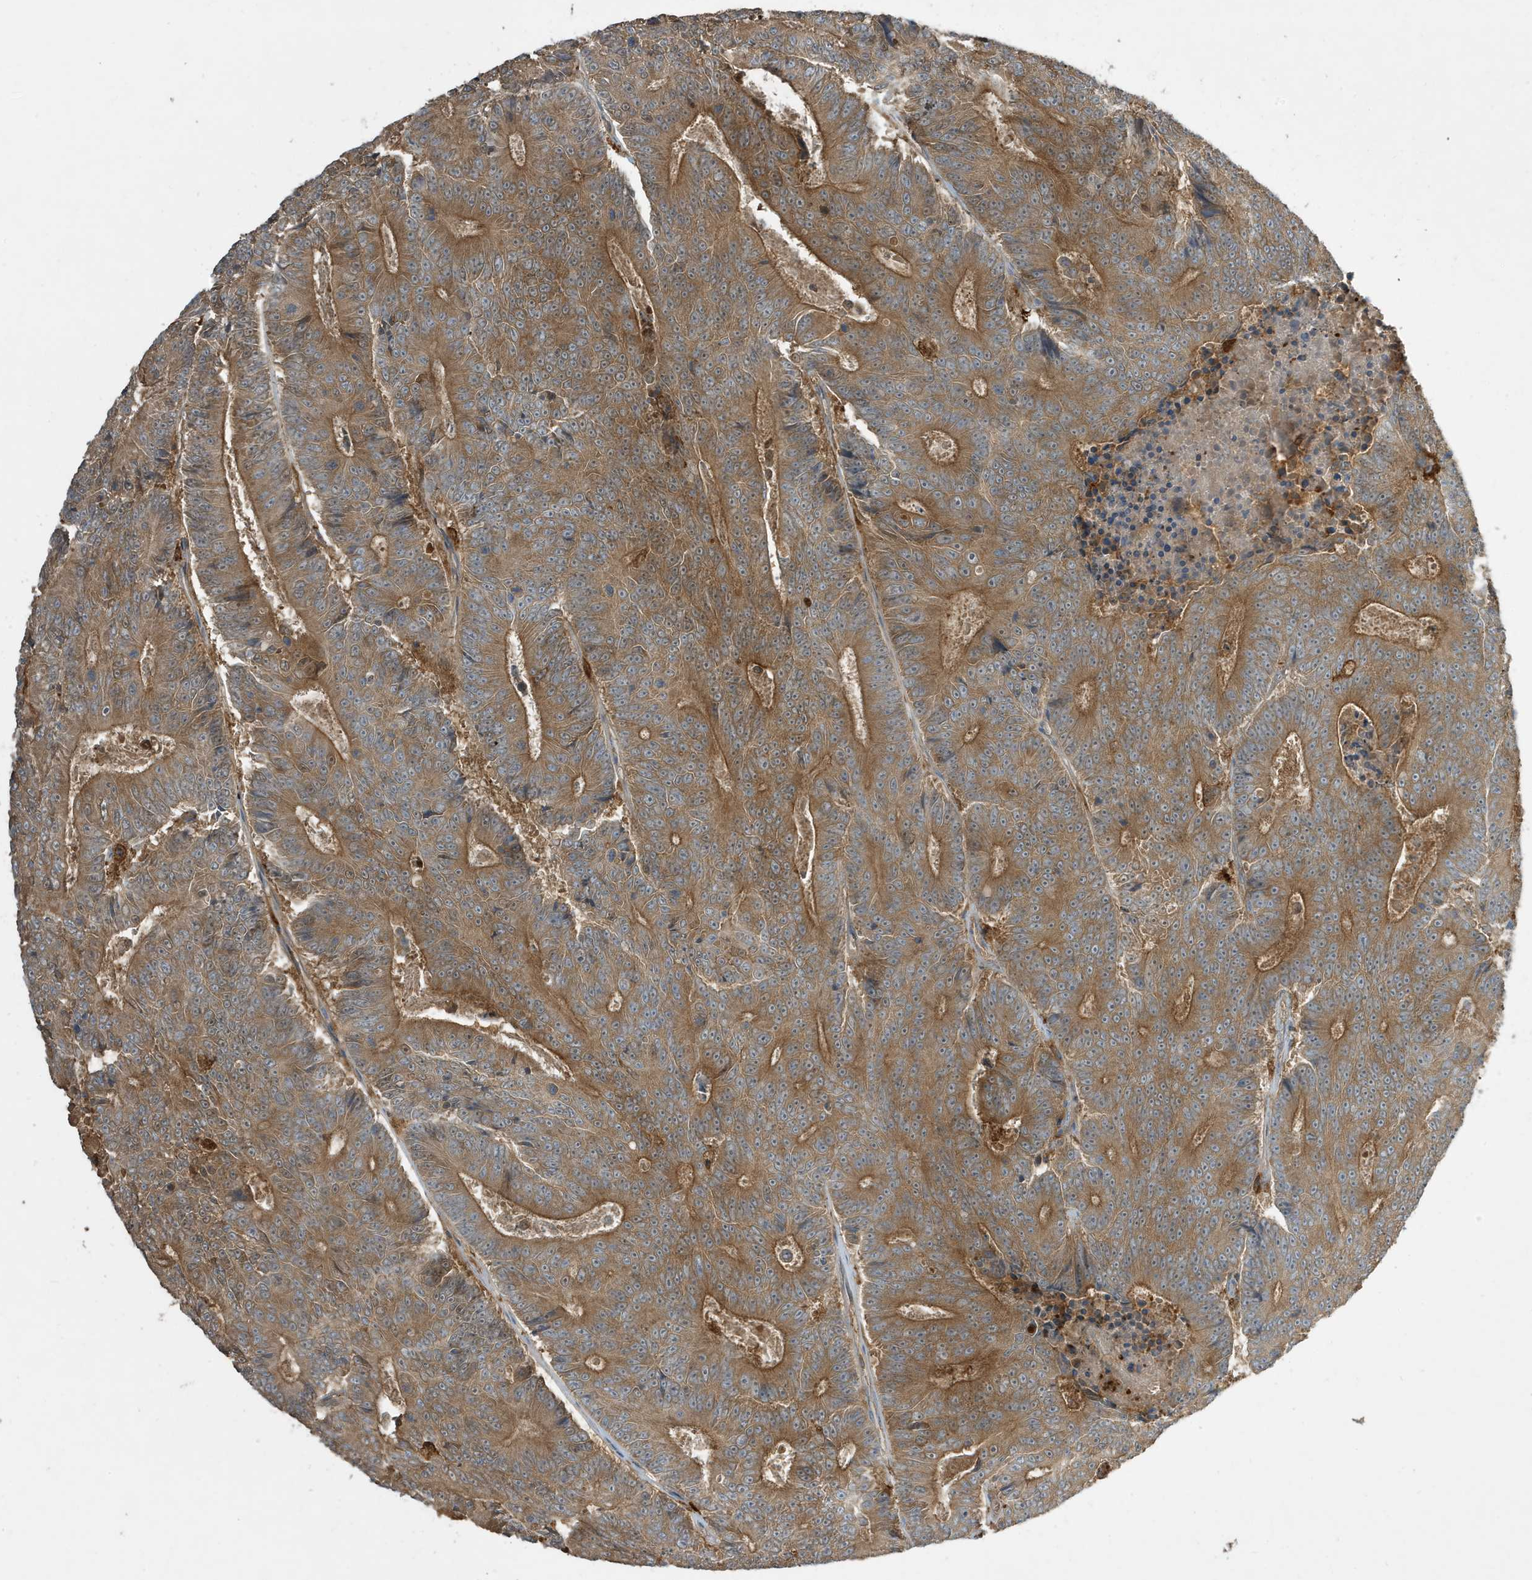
{"staining": {"intensity": "moderate", "quantity": ">75%", "location": "cytoplasmic/membranous"}, "tissue": "colorectal cancer", "cell_type": "Tumor cells", "image_type": "cancer", "snomed": [{"axis": "morphology", "description": "Adenocarcinoma, NOS"}, {"axis": "topography", "description": "Colon"}], "caption": "DAB (3,3'-diaminobenzidine) immunohistochemical staining of colorectal adenocarcinoma demonstrates moderate cytoplasmic/membranous protein staining in about >75% of tumor cells.", "gene": "ABTB1", "patient": {"sex": "male", "age": 83}}